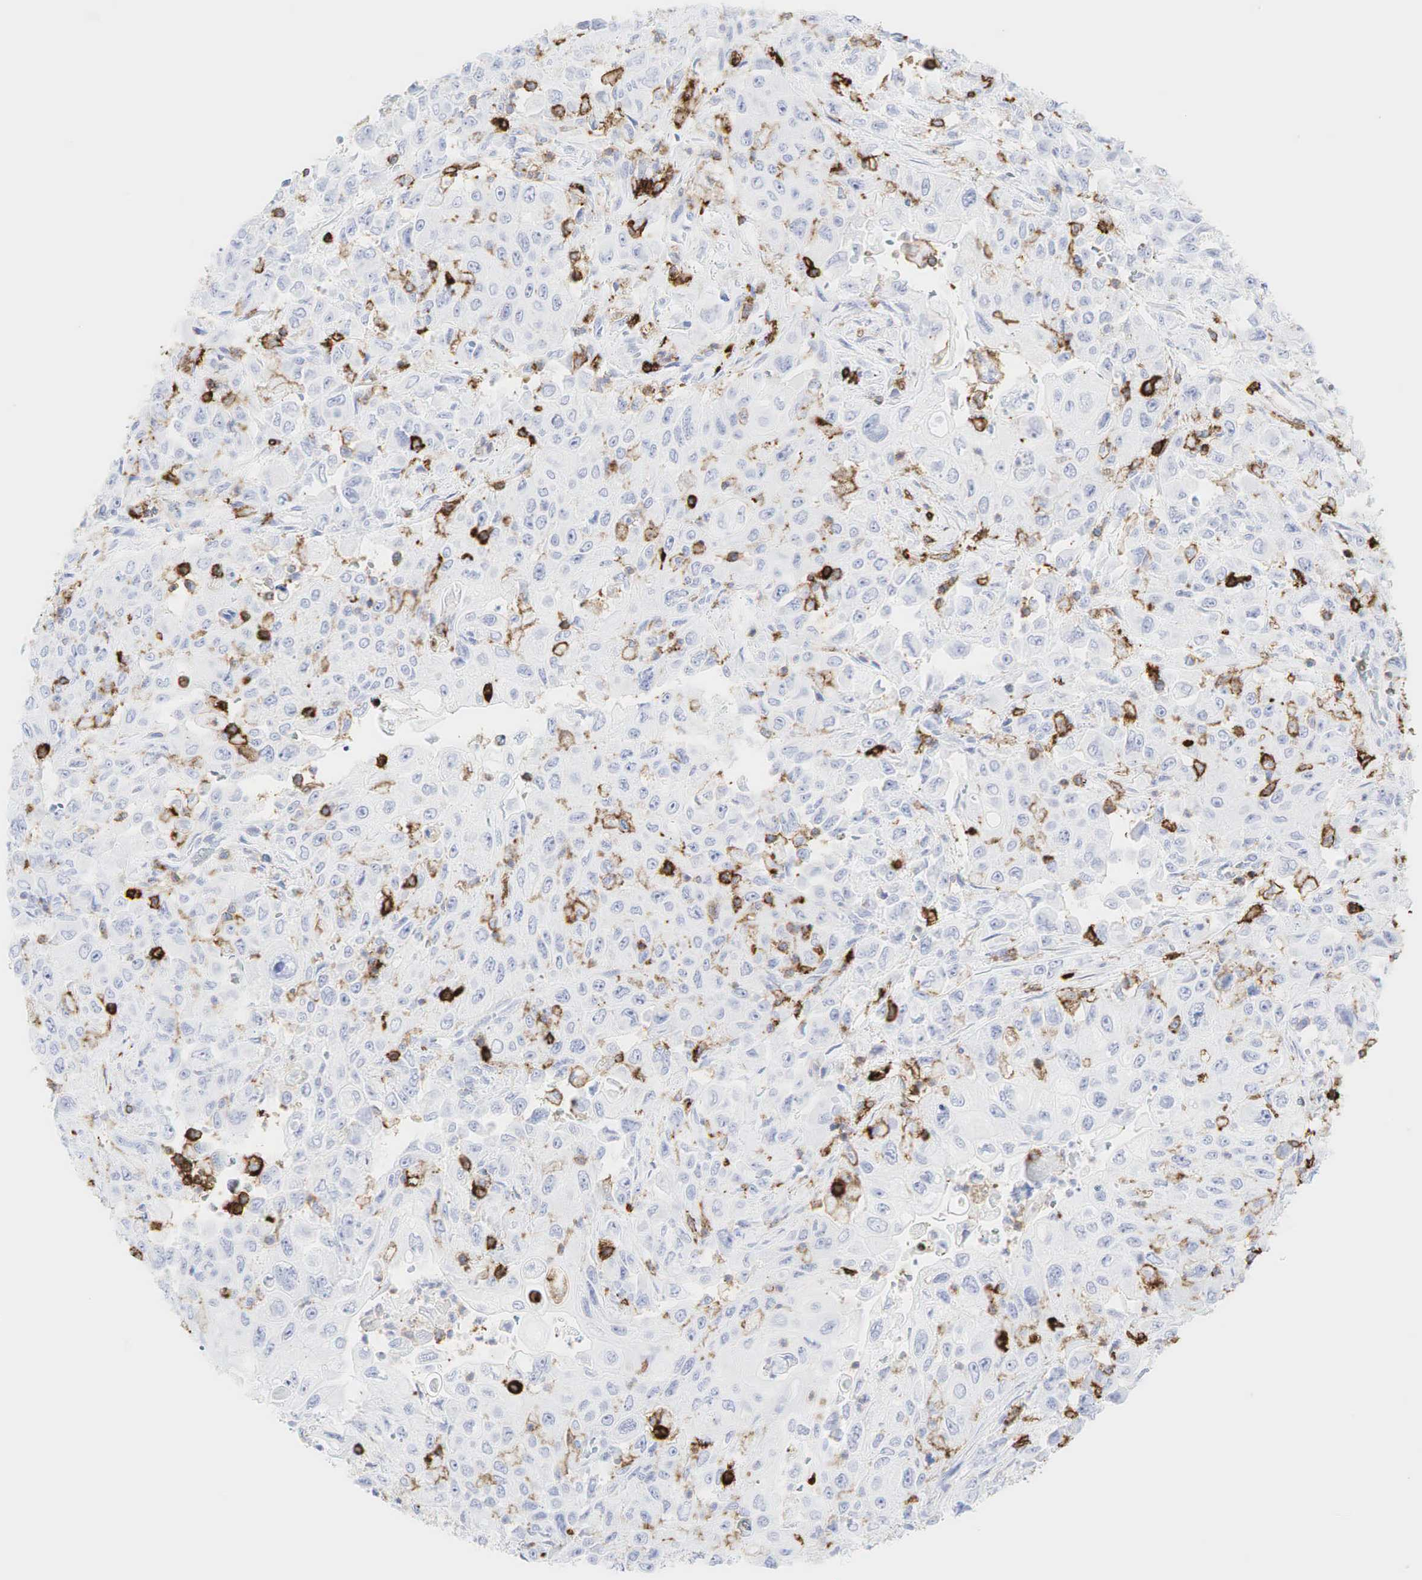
{"staining": {"intensity": "negative", "quantity": "none", "location": "none"}, "tissue": "pancreatic cancer", "cell_type": "Tumor cells", "image_type": "cancer", "snomed": [{"axis": "morphology", "description": "Adenocarcinoma, NOS"}, {"axis": "topography", "description": "Pancreas"}], "caption": "Pancreatic cancer (adenocarcinoma) was stained to show a protein in brown. There is no significant expression in tumor cells.", "gene": "PTPRC", "patient": {"sex": "male", "age": 70}}